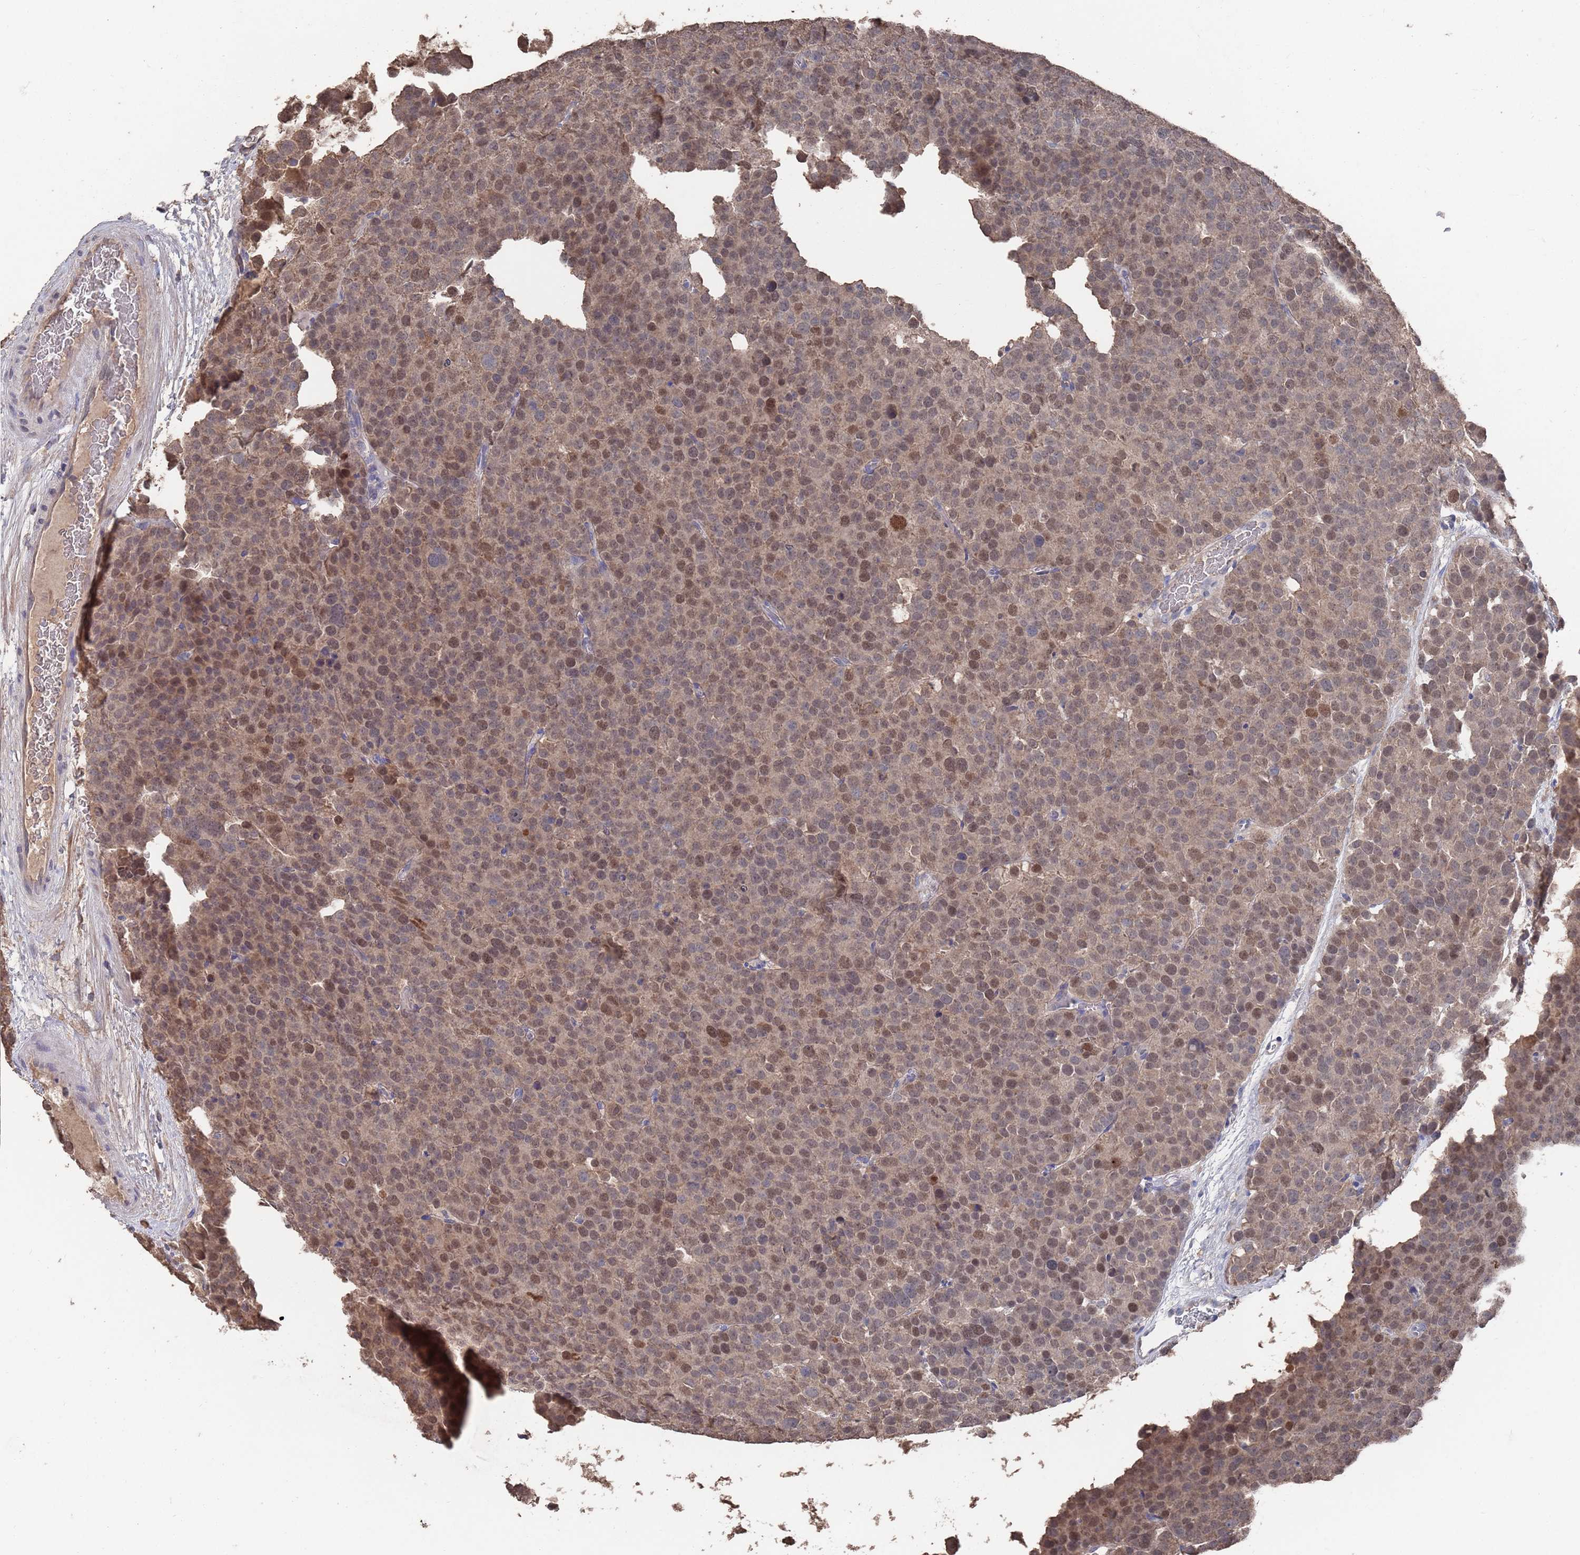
{"staining": {"intensity": "moderate", "quantity": ">75%", "location": "cytoplasmic/membranous,nuclear"}, "tissue": "testis cancer", "cell_type": "Tumor cells", "image_type": "cancer", "snomed": [{"axis": "morphology", "description": "Seminoma, NOS"}, {"axis": "topography", "description": "Testis"}], "caption": "Tumor cells display medium levels of moderate cytoplasmic/membranous and nuclear positivity in about >75% of cells in human testis cancer (seminoma).", "gene": "BTBD18", "patient": {"sex": "male", "age": 71}}